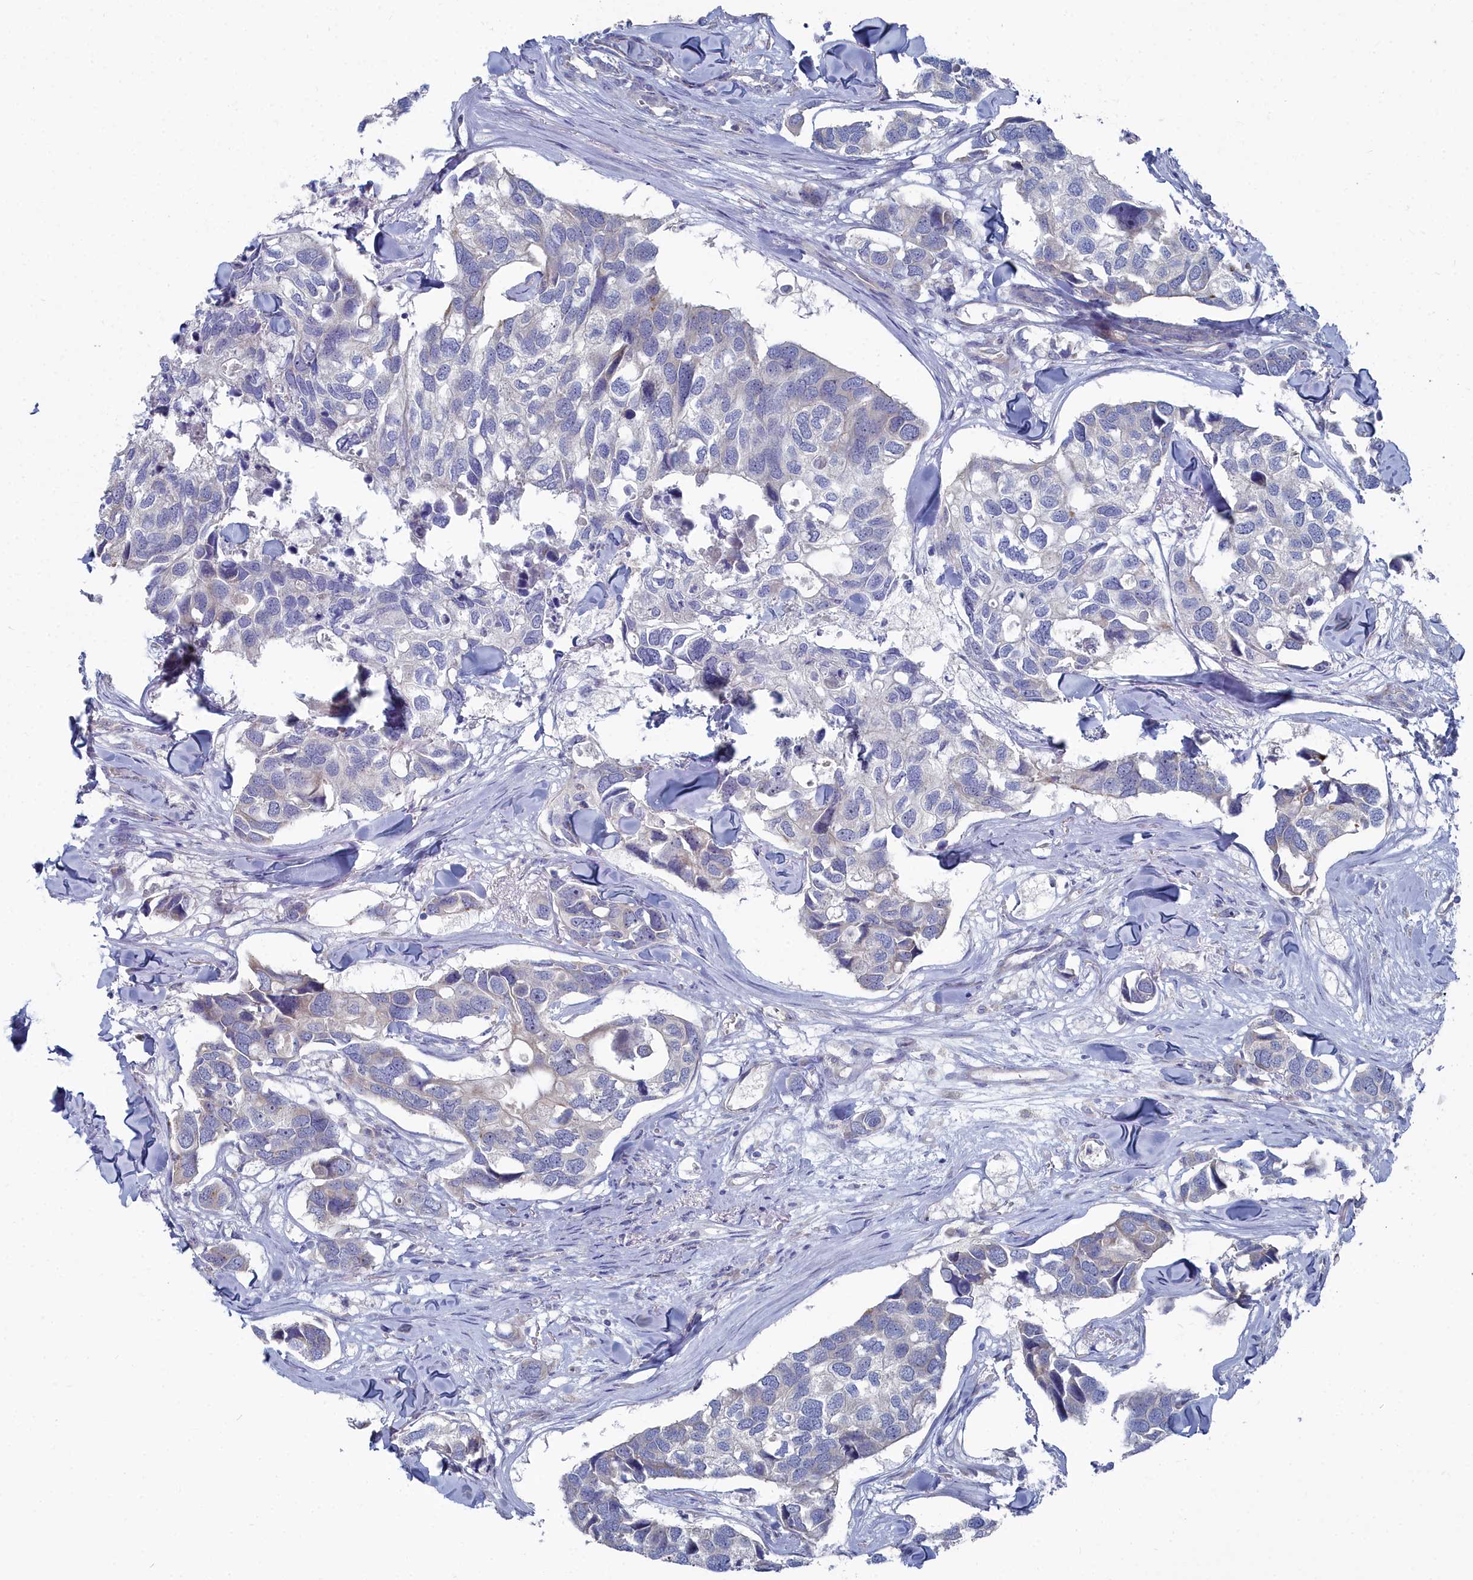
{"staining": {"intensity": "negative", "quantity": "none", "location": "none"}, "tissue": "breast cancer", "cell_type": "Tumor cells", "image_type": "cancer", "snomed": [{"axis": "morphology", "description": "Duct carcinoma"}, {"axis": "topography", "description": "Breast"}], "caption": "This is an IHC photomicrograph of human breast intraductal carcinoma. There is no staining in tumor cells.", "gene": "CCDC149", "patient": {"sex": "female", "age": 83}}